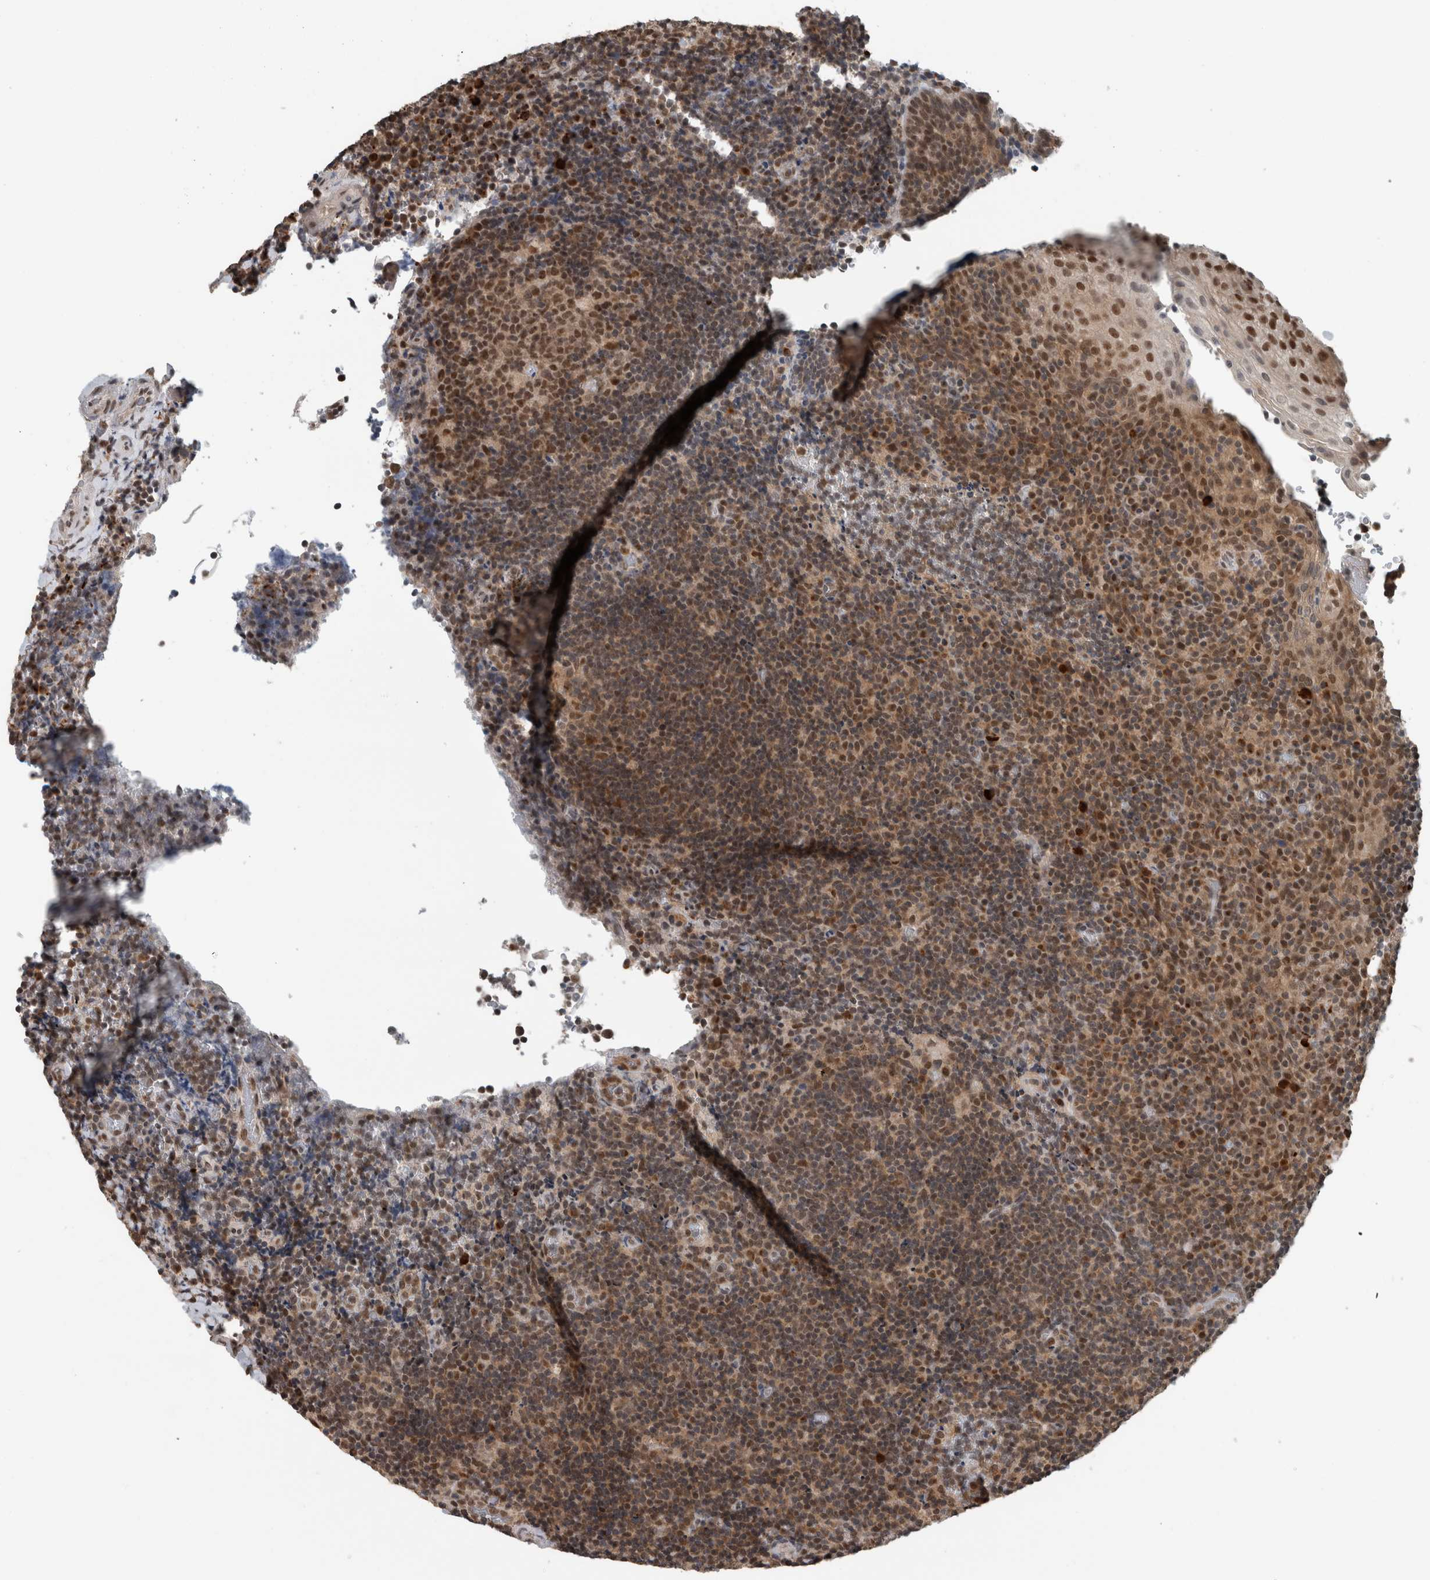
{"staining": {"intensity": "weak", "quantity": ">75%", "location": "cytoplasmic/membranous,nuclear"}, "tissue": "lymphoma", "cell_type": "Tumor cells", "image_type": "cancer", "snomed": [{"axis": "morphology", "description": "Malignant lymphoma, non-Hodgkin's type, High grade"}, {"axis": "topography", "description": "Tonsil"}], "caption": "The histopathology image displays staining of high-grade malignant lymphoma, non-Hodgkin's type, revealing weak cytoplasmic/membranous and nuclear protein expression (brown color) within tumor cells. Nuclei are stained in blue.", "gene": "SPAG7", "patient": {"sex": "female", "age": 36}}